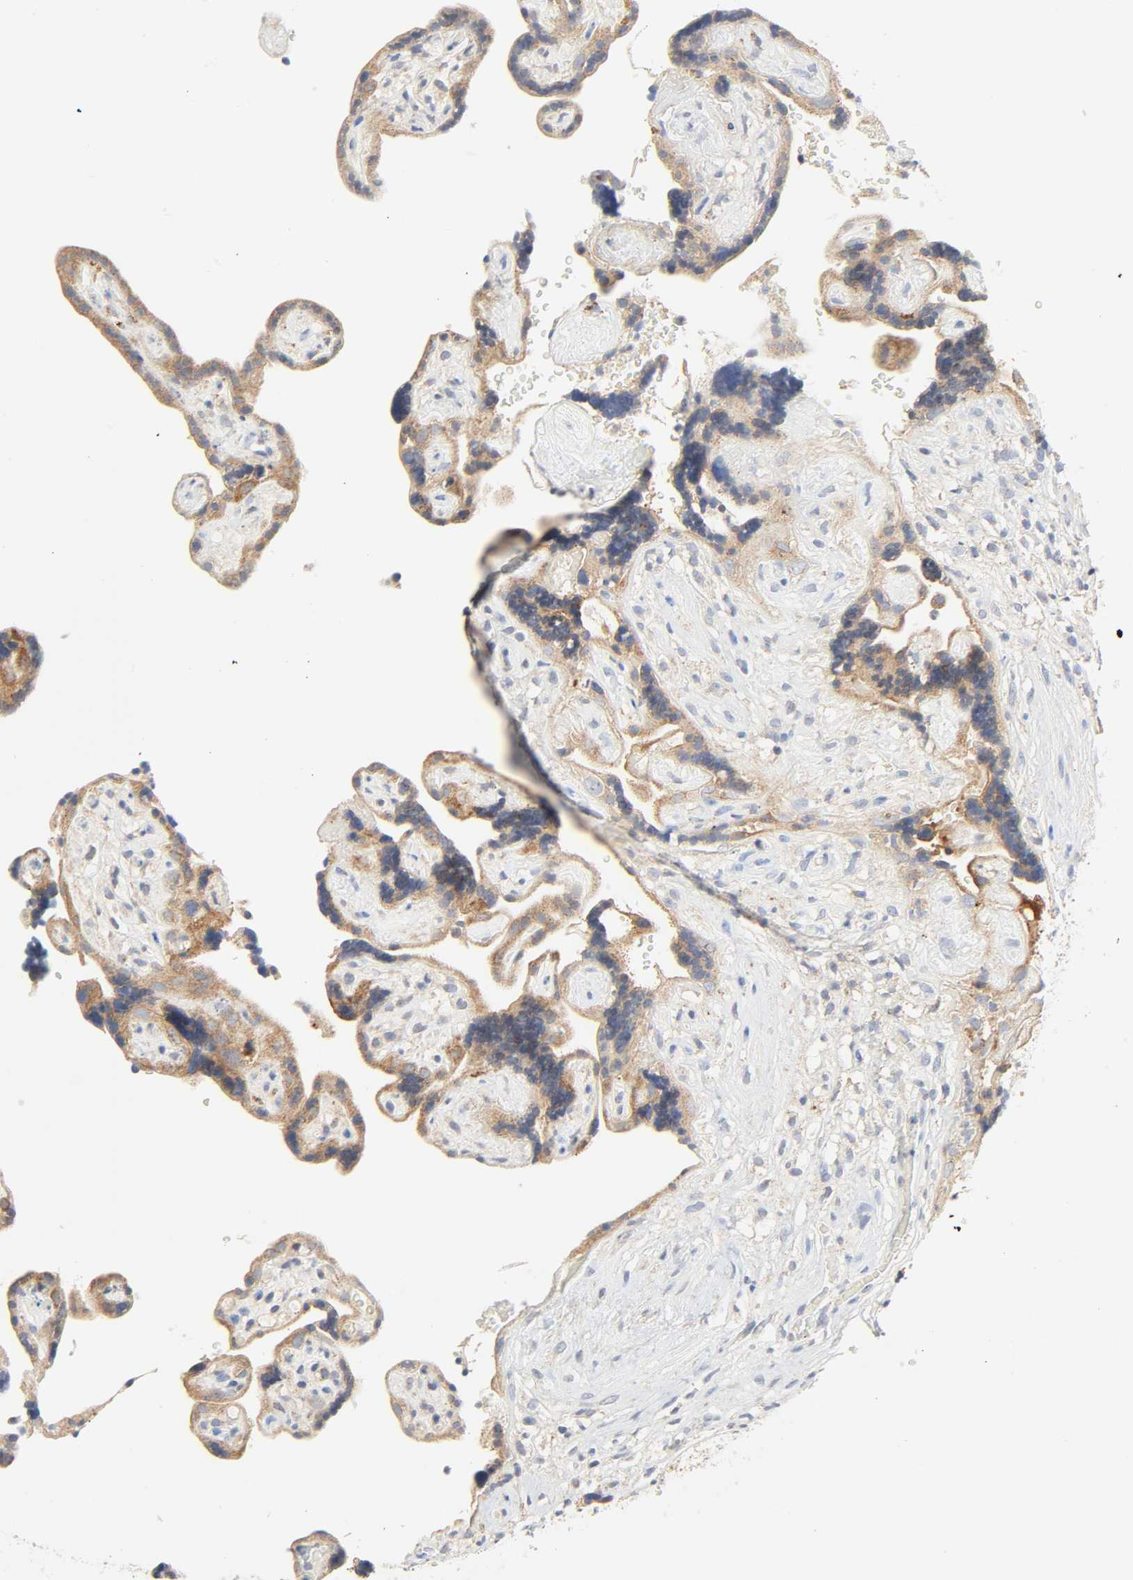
{"staining": {"intensity": "moderate", "quantity": ">75%", "location": "cytoplasmic/membranous"}, "tissue": "placenta", "cell_type": "Trophoblastic cells", "image_type": "normal", "snomed": [{"axis": "morphology", "description": "Normal tissue, NOS"}, {"axis": "topography", "description": "Placenta"}], "caption": "Immunohistochemical staining of unremarkable placenta shows medium levels of moderate cytoplasmic/membranous expression in approximately >75% of trophoblastic cells.", "gene": "CAMK2A", "patient": {"sex": "female", "age": 30}}